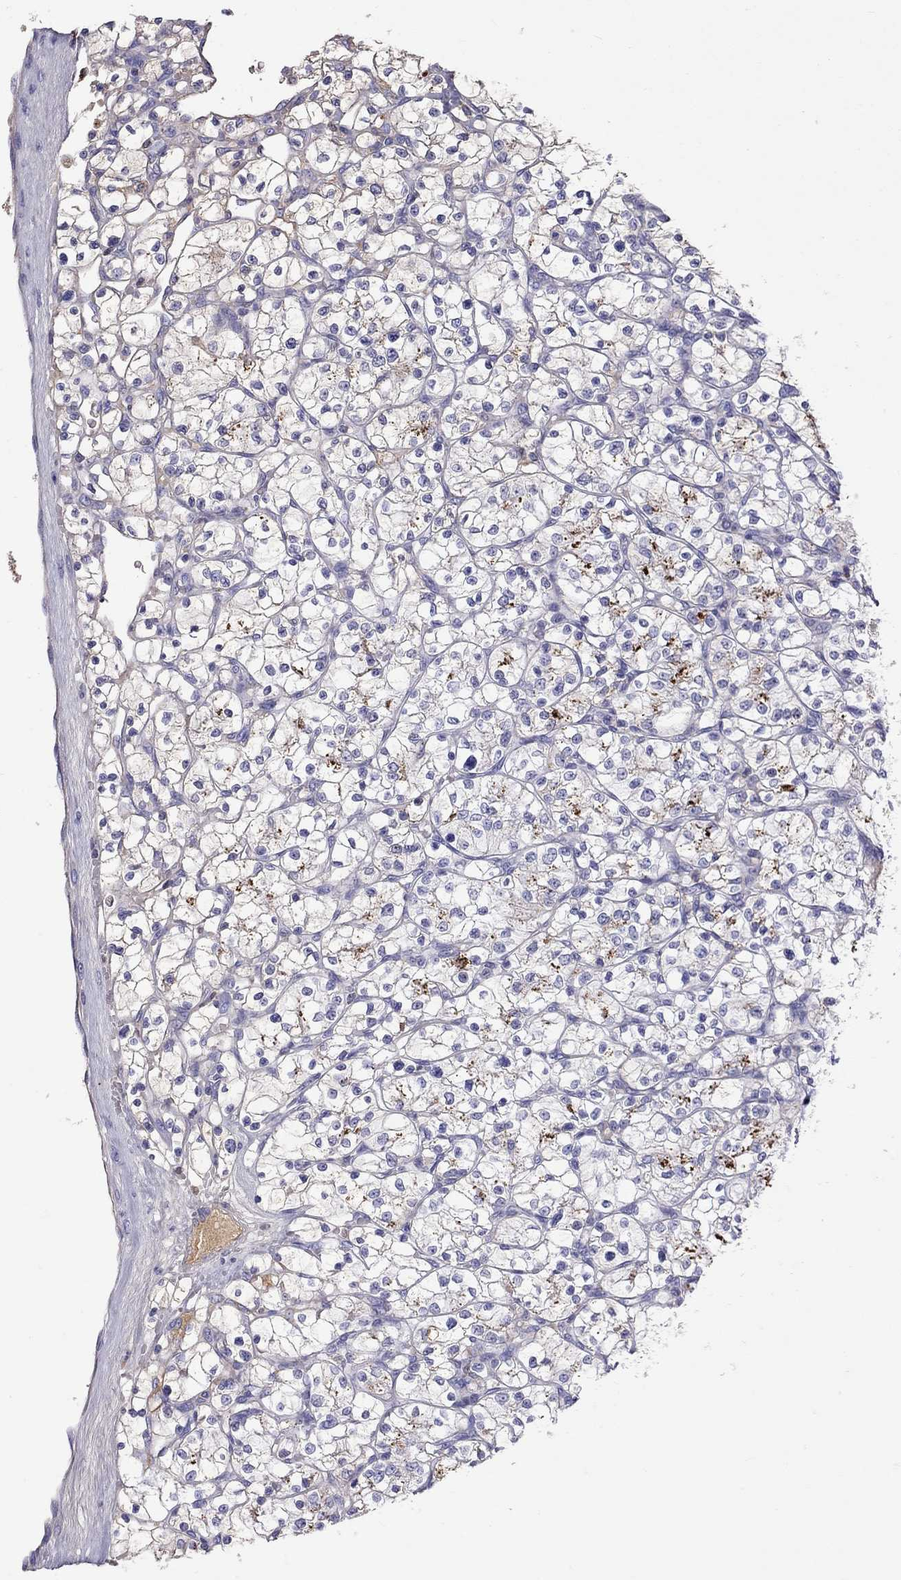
{"staining": {"intensity": "moderate", "quantity": "<25%", "location": "cytoplasmic/membranous"}, "tissue": "renal cancer", "cell_type": "Tumor cells", "image_type": "cancer", "snomed": [{"axis": "morphology", "description": "Adenocarcinoma, NOS"}, {"axis": "topography", "description": "Kidney"}], "caption": "Immunohistochemical staining of renal adenocarcinoma displays low levels of moderate cytoplasmic/membranous positivity in approximately <25% of tumor cells.", "gene": "SERPINA3", "patient": {"sex": "female", "age": 64}}